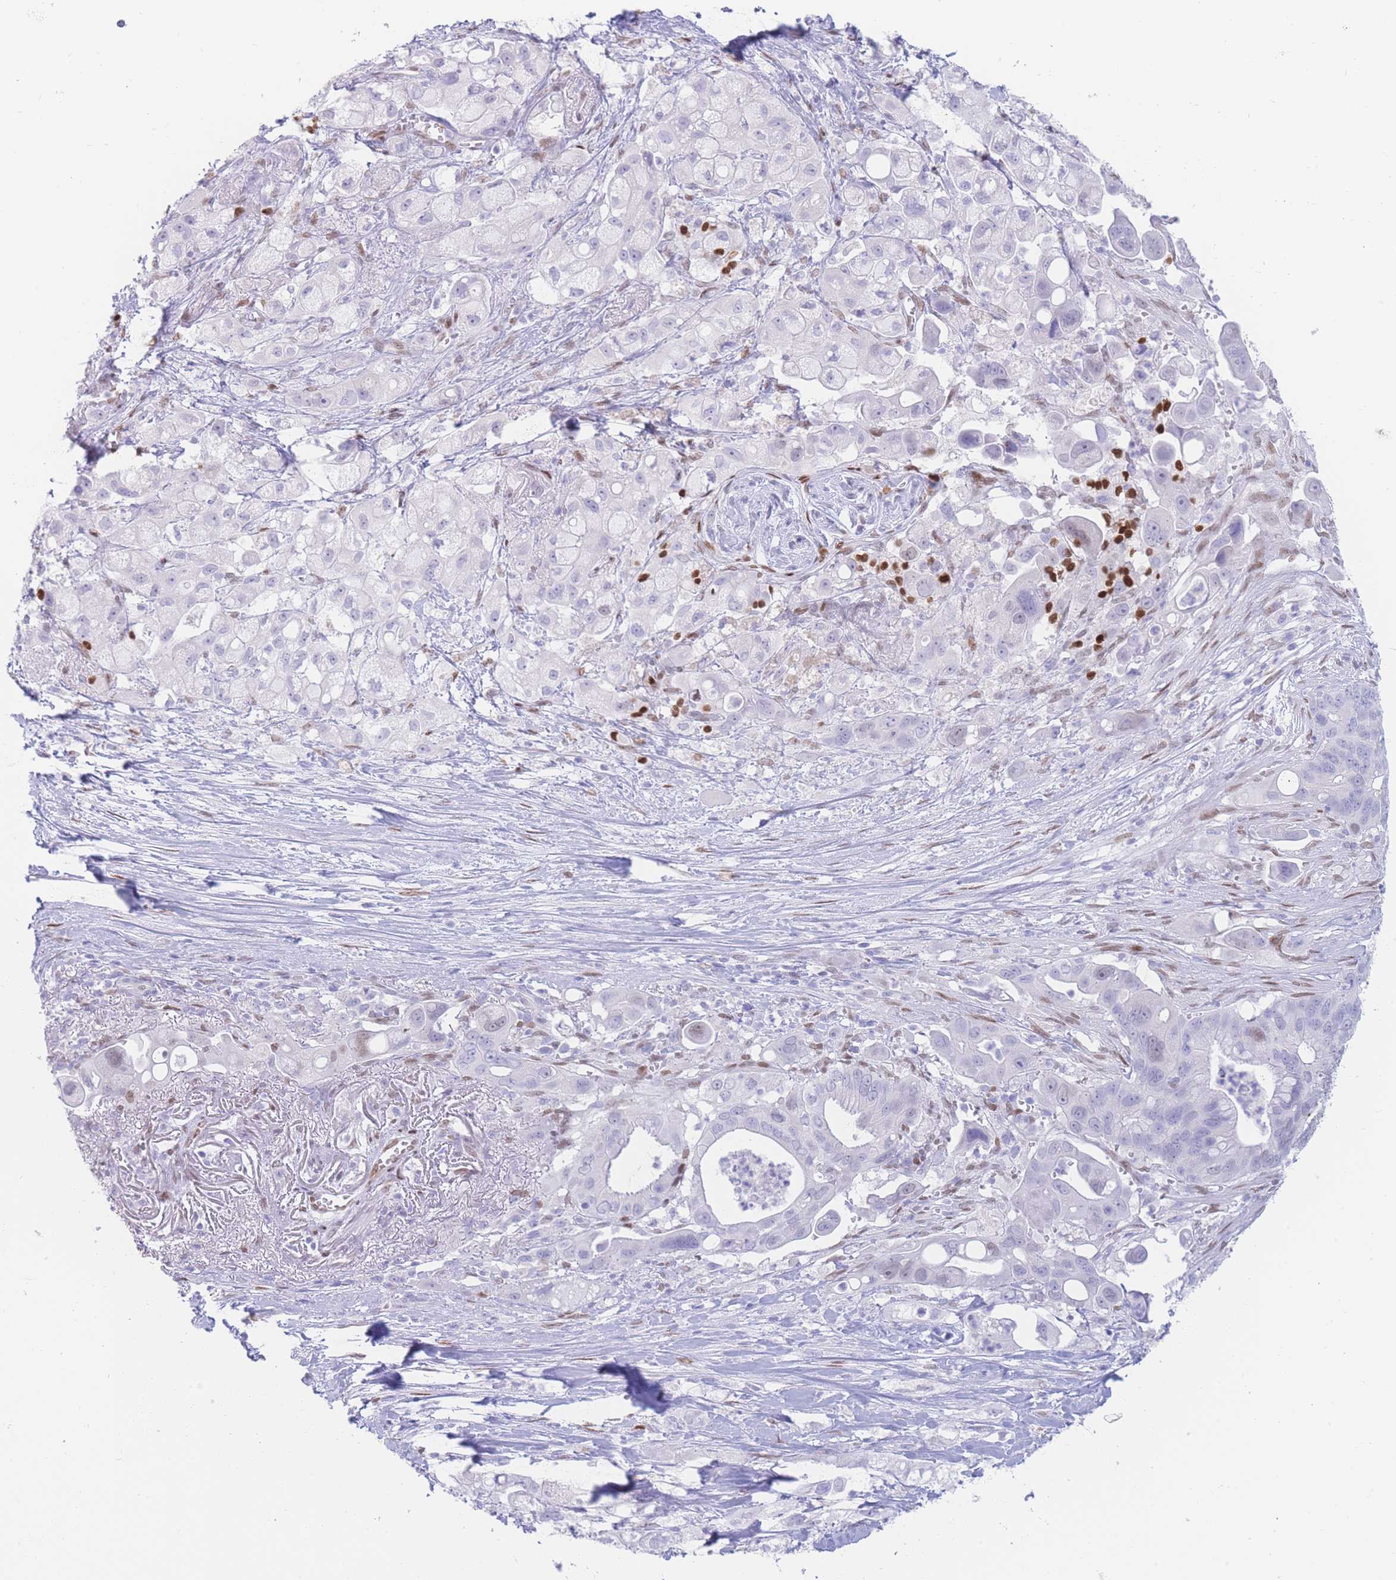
{"staining": {"intensity": "negative", "quantity": "none", "location": "none"}, "tissue": "pancreatic cancer", "cell_type": "Tumor cells", "image_type": "cancer", "snomed": [{"axis": "morphology", "description": "Adenocarcinoma, NOS"}, {"axis": "topography", "description": "Pancreas"}], "caption": "Tumor cells show no significant protein expression in pancreatic cancer. (Stains: DAB IHC with hematoxylin counter stain, Microscopy: brightfield microscopy at high magnification).", "gene": "PSMB5", "patient": {"sex": "male", "age": 68}}